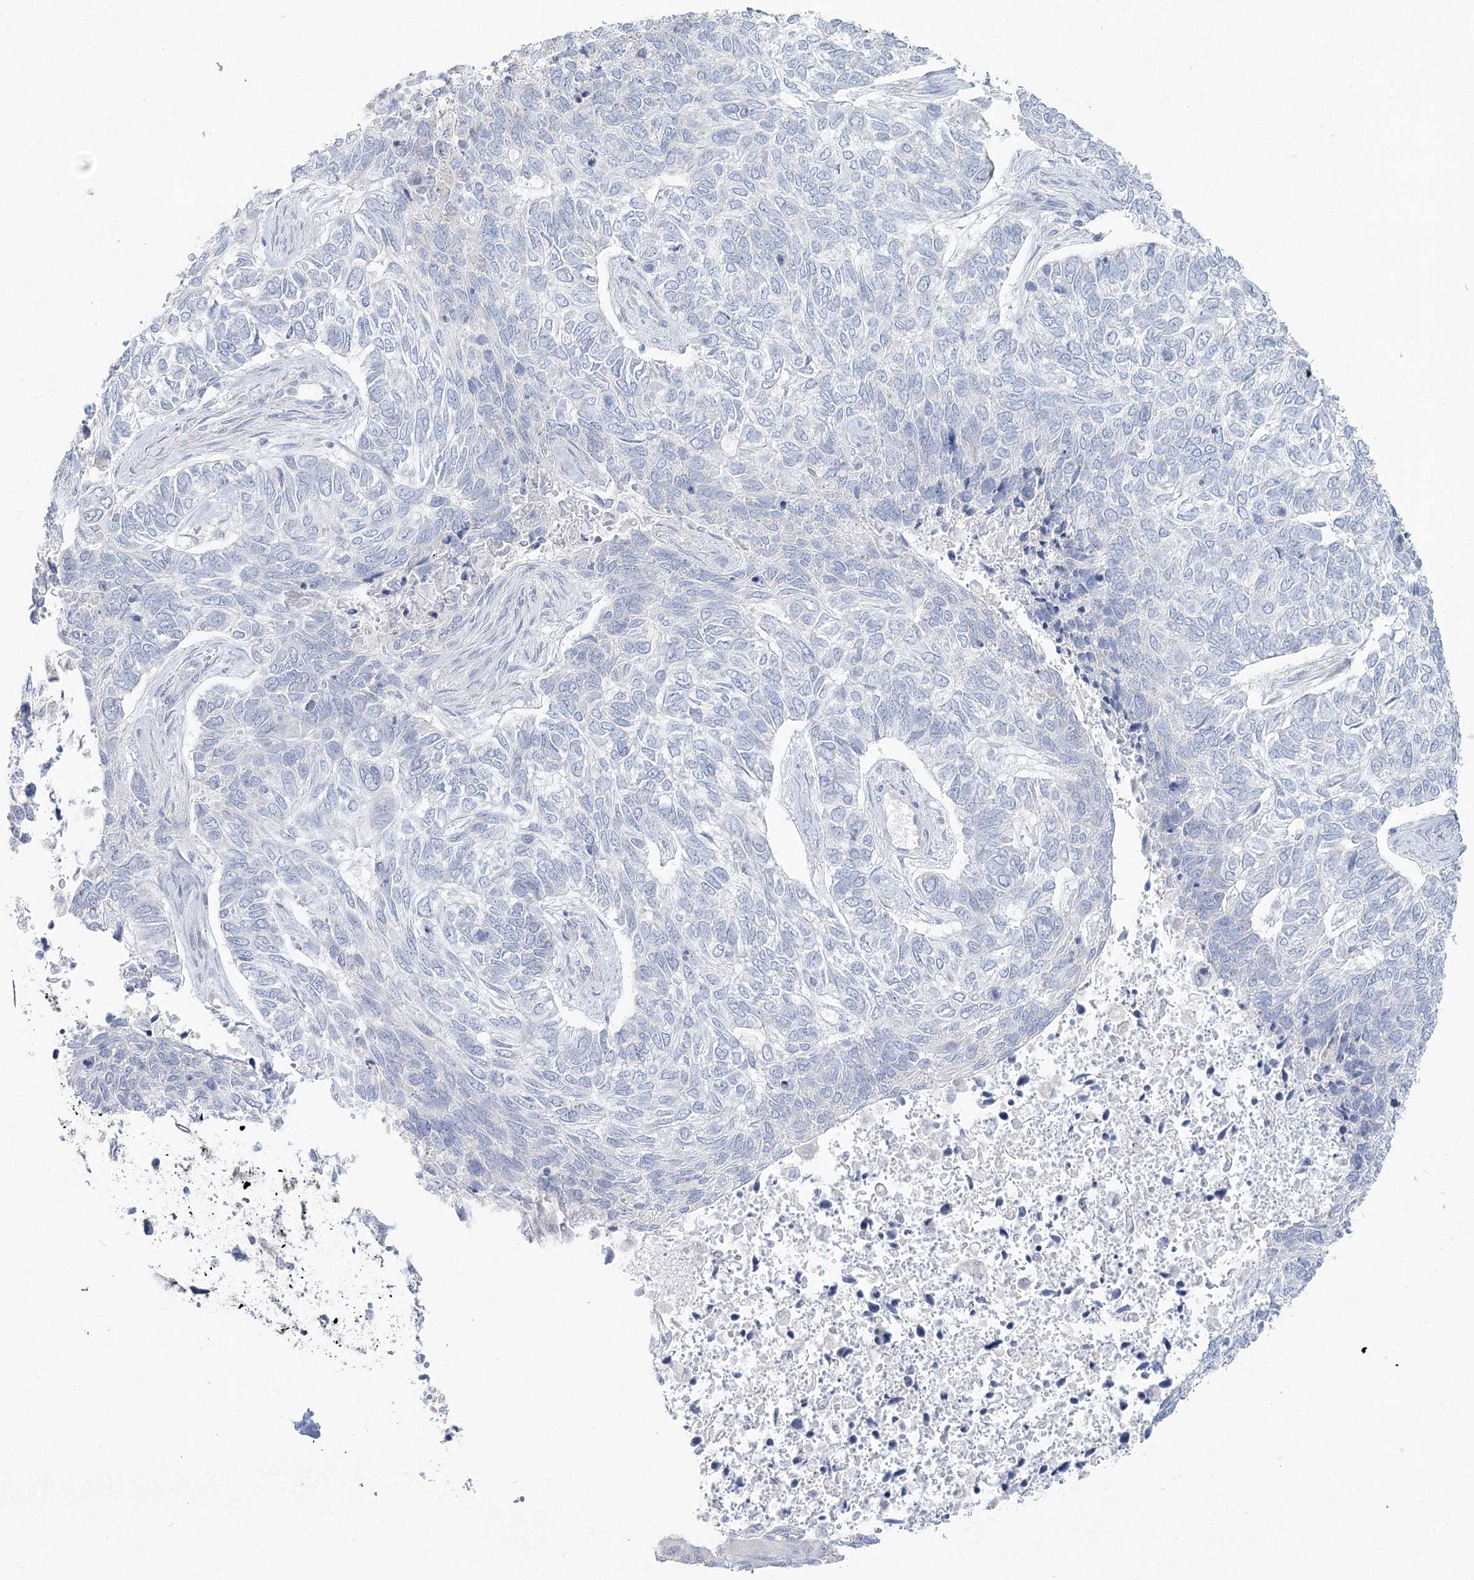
{"staining": {"intensity": "negative", "quantity": "none", "location": "none"}, "tissue": "skin cancer", "cell_type": "Tumor cells", "image_type": "cancer", "snomed": [{"axis": "morphology", "description": "Basal cell carcinoma"}, {"axis": "topography", "description": "Skin"}], "caption": "High magnification brightfield microscopy of skin basal cell carcinoma stained with DAB (3,3'-diaminobenzidine) (brown) and counterstained with hematoxylin (blue): tumor cells show no significant positivity.", "gene": "LRP2BP", "patient": {"sex": "female", "age": 65}}